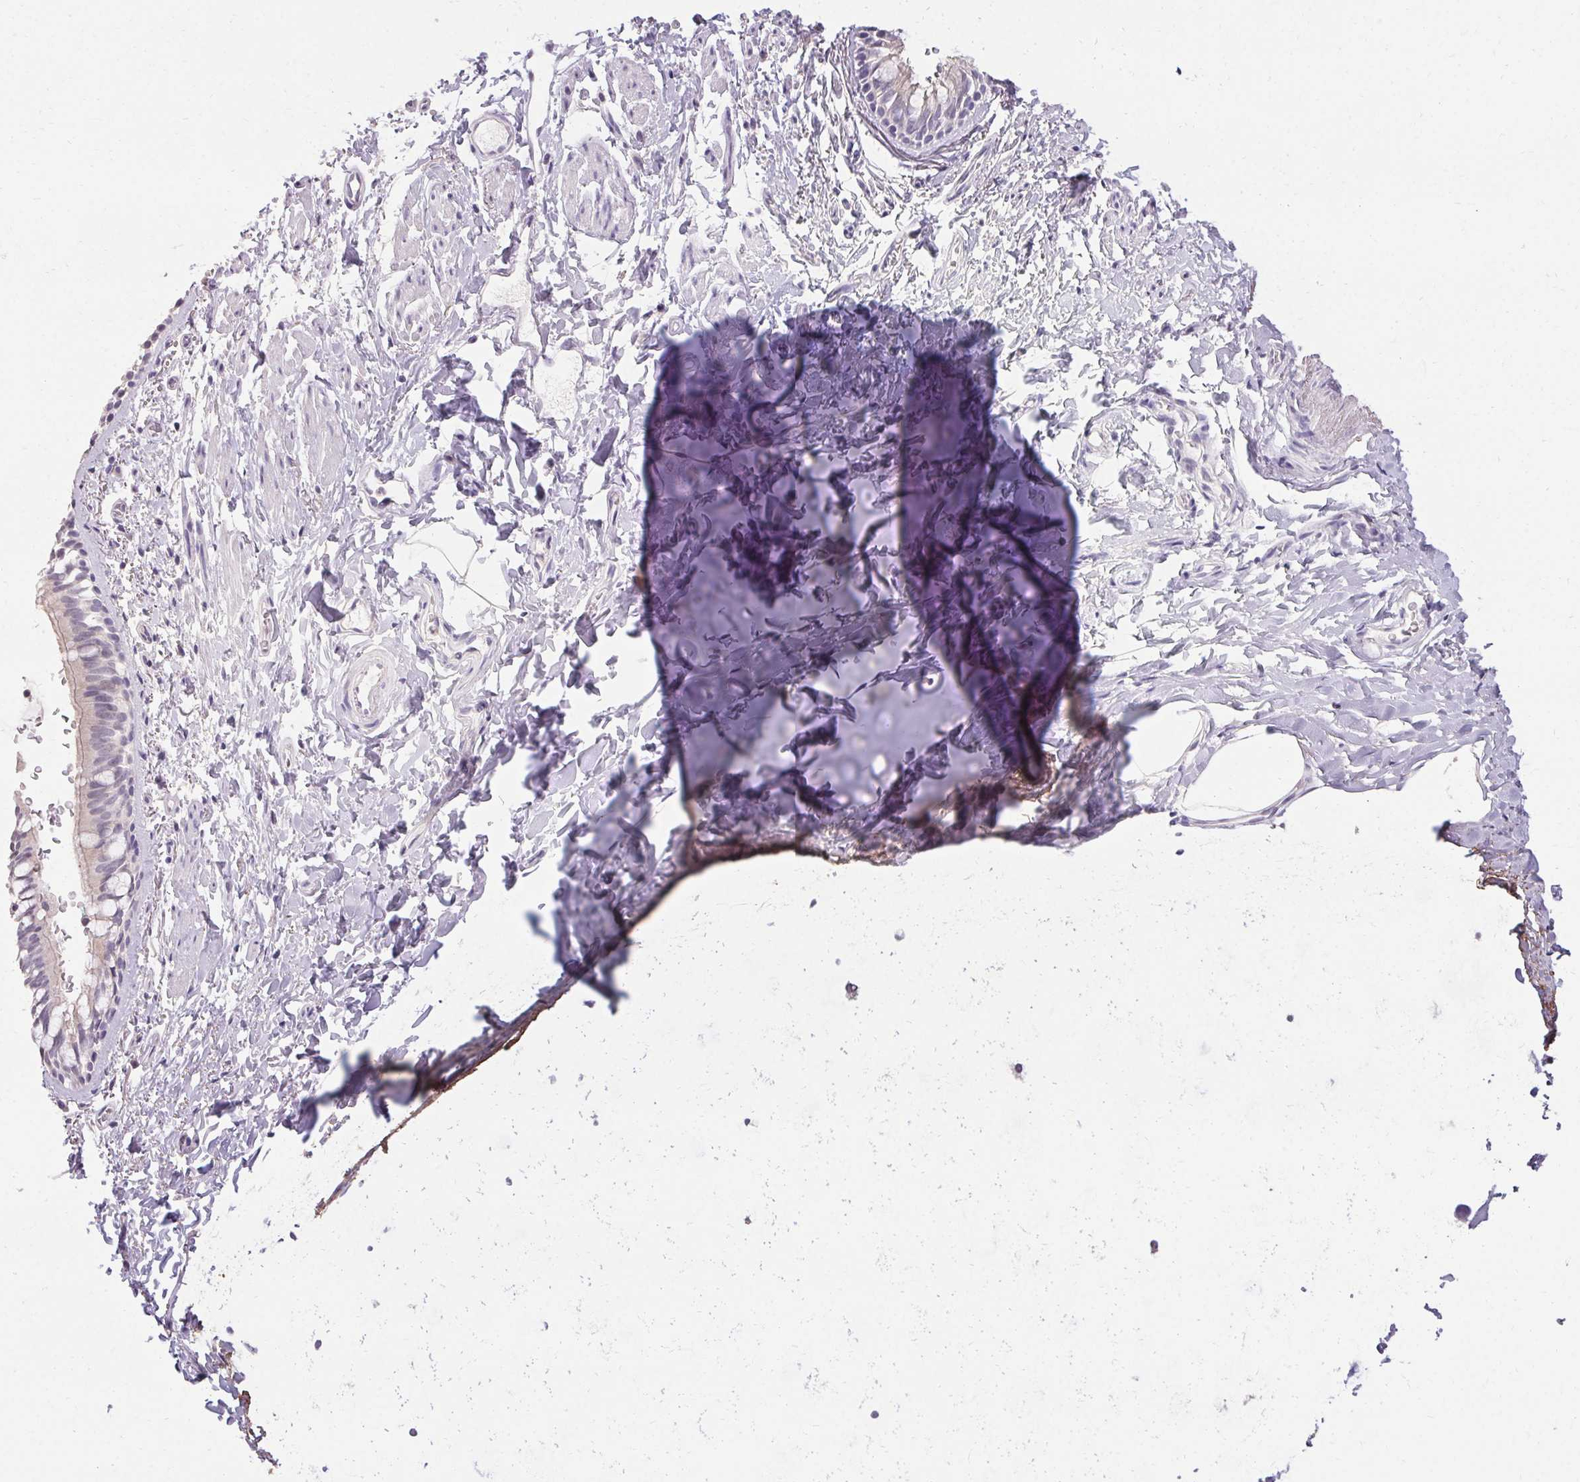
{"staining": {"intensity": "negative", "quantity": "none", "location": "none"}, "tissue": "bronchus", "cell_type": "Respiratory epithelial cells", "image_type": "normal", "snomed": [{"axis": "morphology", "description": "Normal tissue, NOS"}, {"axis": "topography", "description": "Lymph node"}, {"axis": "topography", "description": "Cartilage tissue"}, {"axis": "topography", "description": "Bronchus"}], "caption": "Immunohistochemistry (IHC) histopathology image of unremarkable bronchus stained for a protein (brown), which exhibits no staining in respiratory epithelial cells.", "gene": "PMEL", "patient": {"sex": "female", "age": 70}}